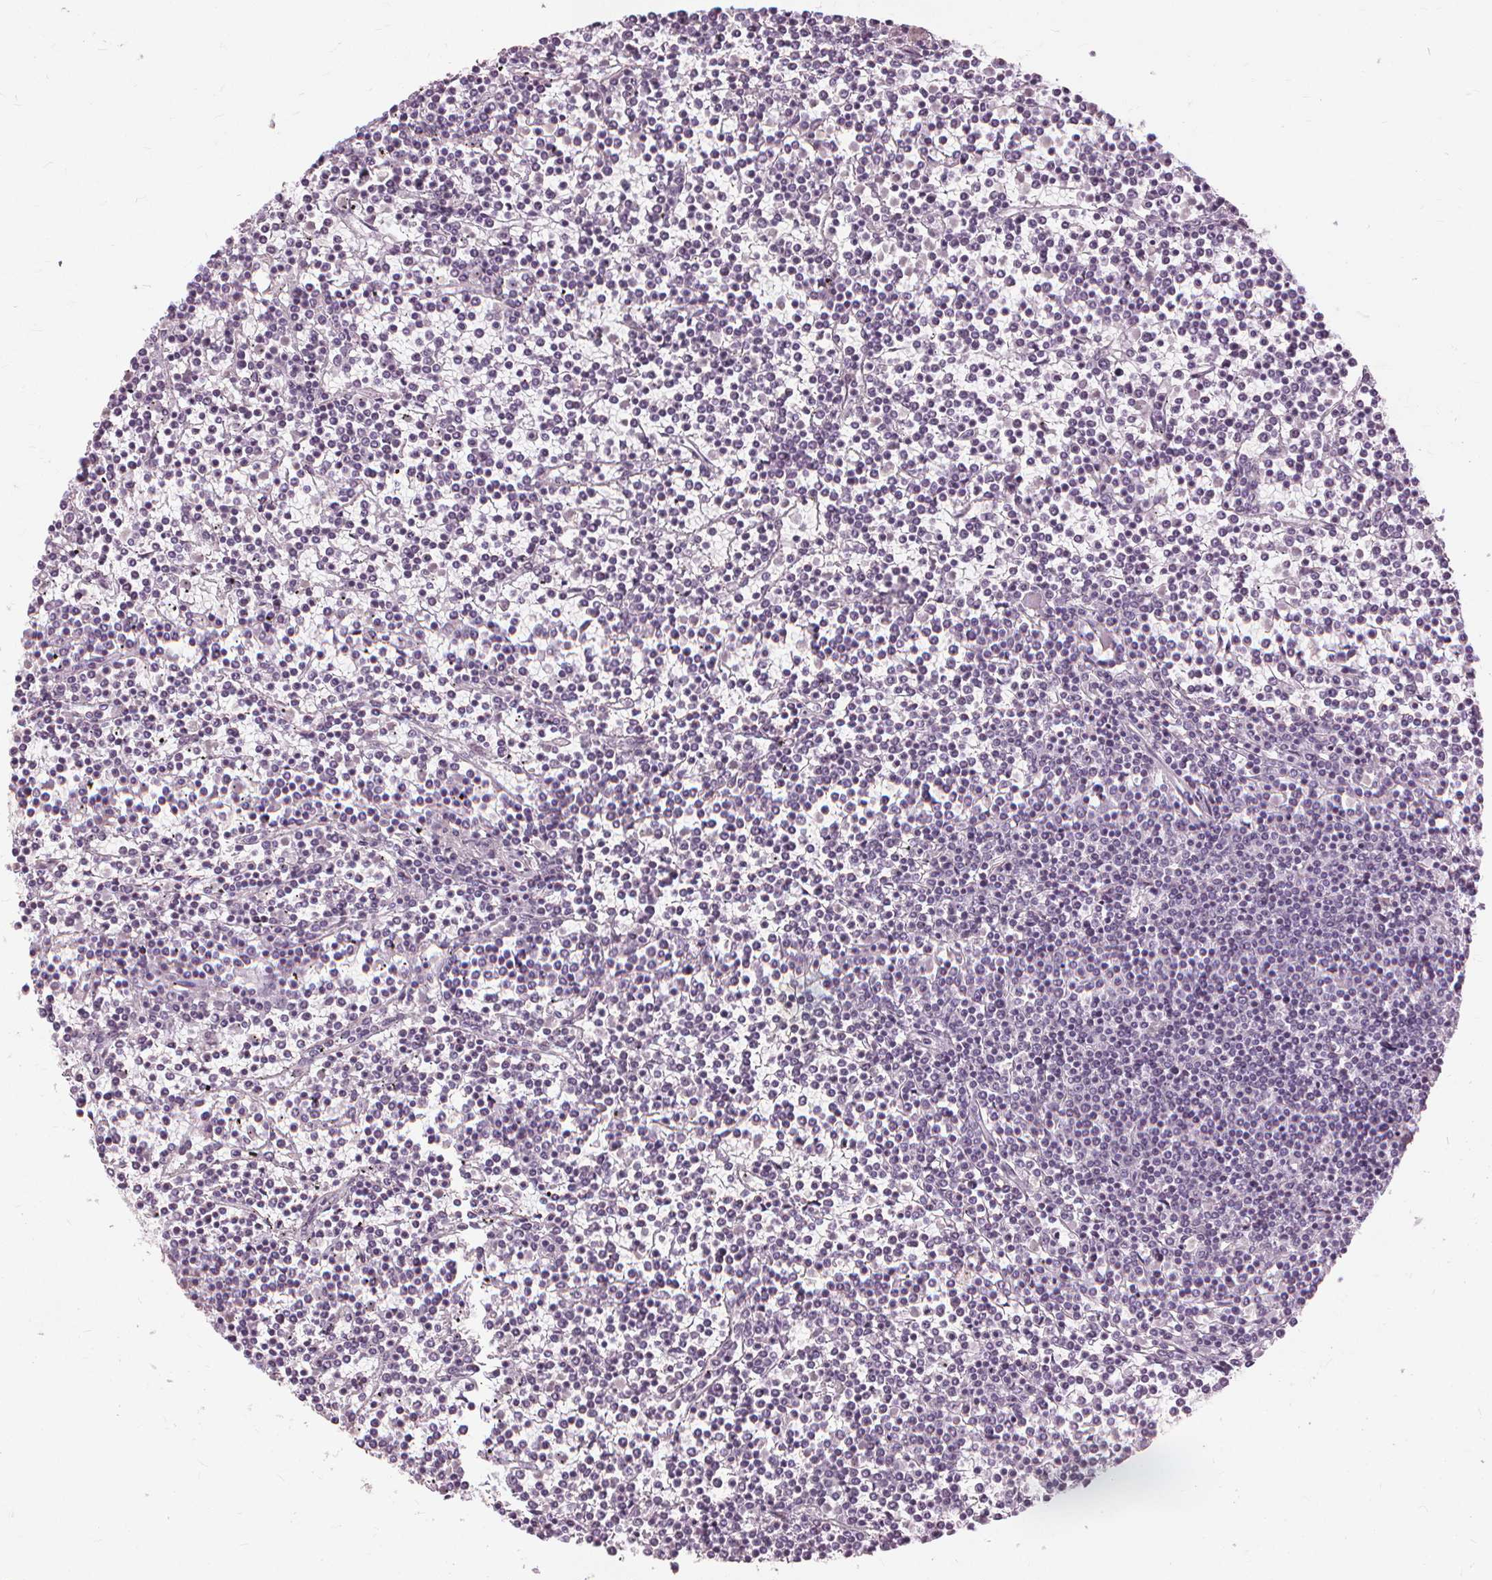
{"staining": {"intensity": "negative", "quantity": "none", "location": "none"}, "tissue": "lymphoma", "cell_type": "Tumor cells", "image_type": "cancer", "snomed": [{"axis": "morphology", "description": "Malignant lymphoma, non-Hodgkin's type, Low grade"}, {"axis": "topography", "description": "Spleen"}], "caption": "A high-resolution histopathology image shows immunohistochemistry (IHC) staining of low-grade malignant lymphoma, non-Hodgkin's type, which displays no significant positivity in tumor cells. (DAB immunohistochemistry (IHC), high magnification).", "gene": "SFTPD", "patient": {"sex": "female", "age": 19}}